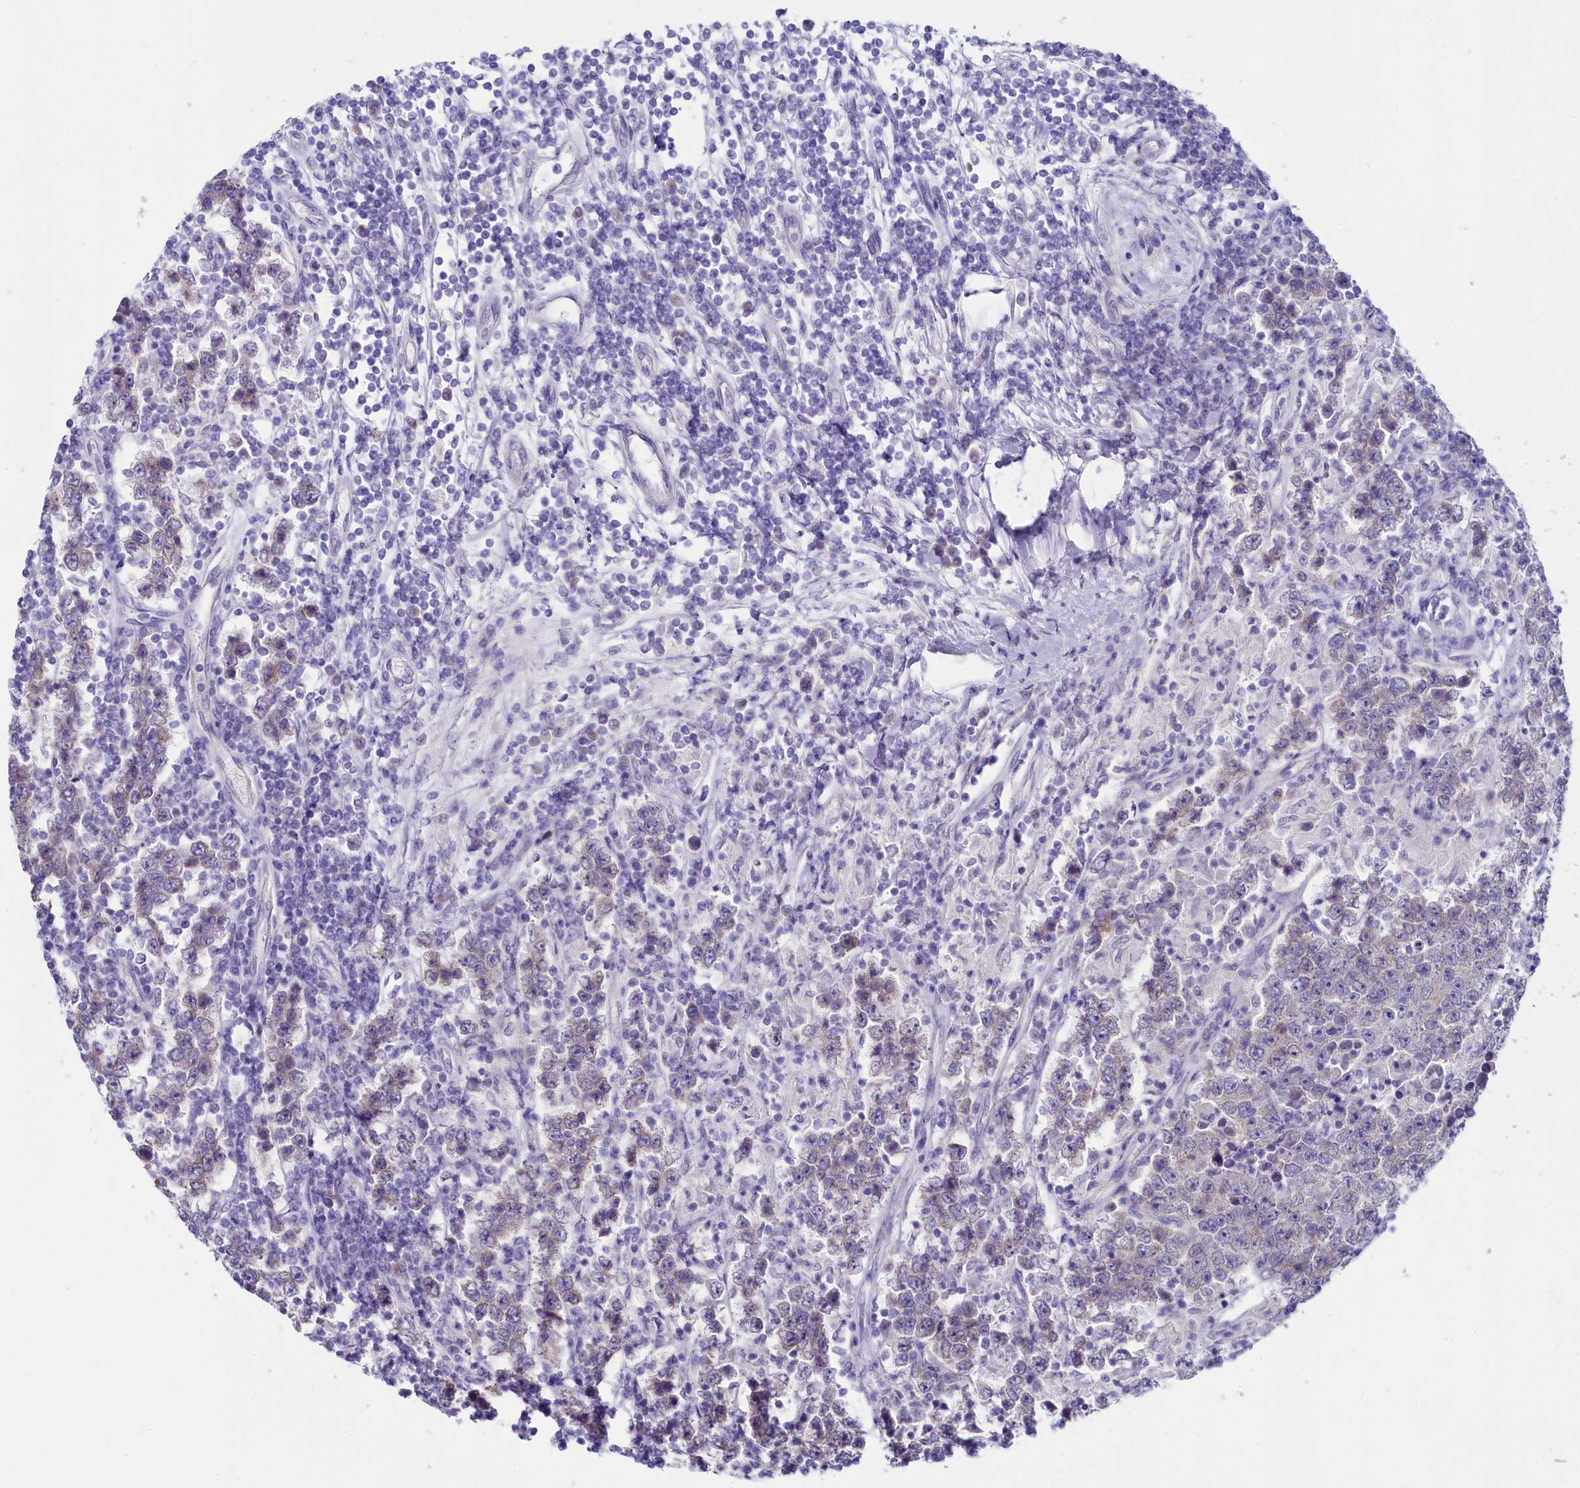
{"staining": {"intensity": "negative", "quantity": "none", "location": "none"}, "tissue": "testis cancer", "cell_type": "Tumor cells", "image_type": "cancer", "snomed": [{"axis": "morphology", "description": "Normal tissue, NOS"}, {"axis": "morphology", "description": "Urothelial carcinoma, High grade"}, {"axis": "morphology", "description": "Seminoma, NOS"}, {"axis": "morphology", "description": "Carcinoma, Embryonal, NOS"}, {"axis": "topography", "description": "Urinary bladder"}, {"axis": "topography", "description": "Testis"}], "caption": "Tumor cells show no significant staining in testis cancer.", "gene": "SKA3", "patient": {"sex": "male", "age": 41}}